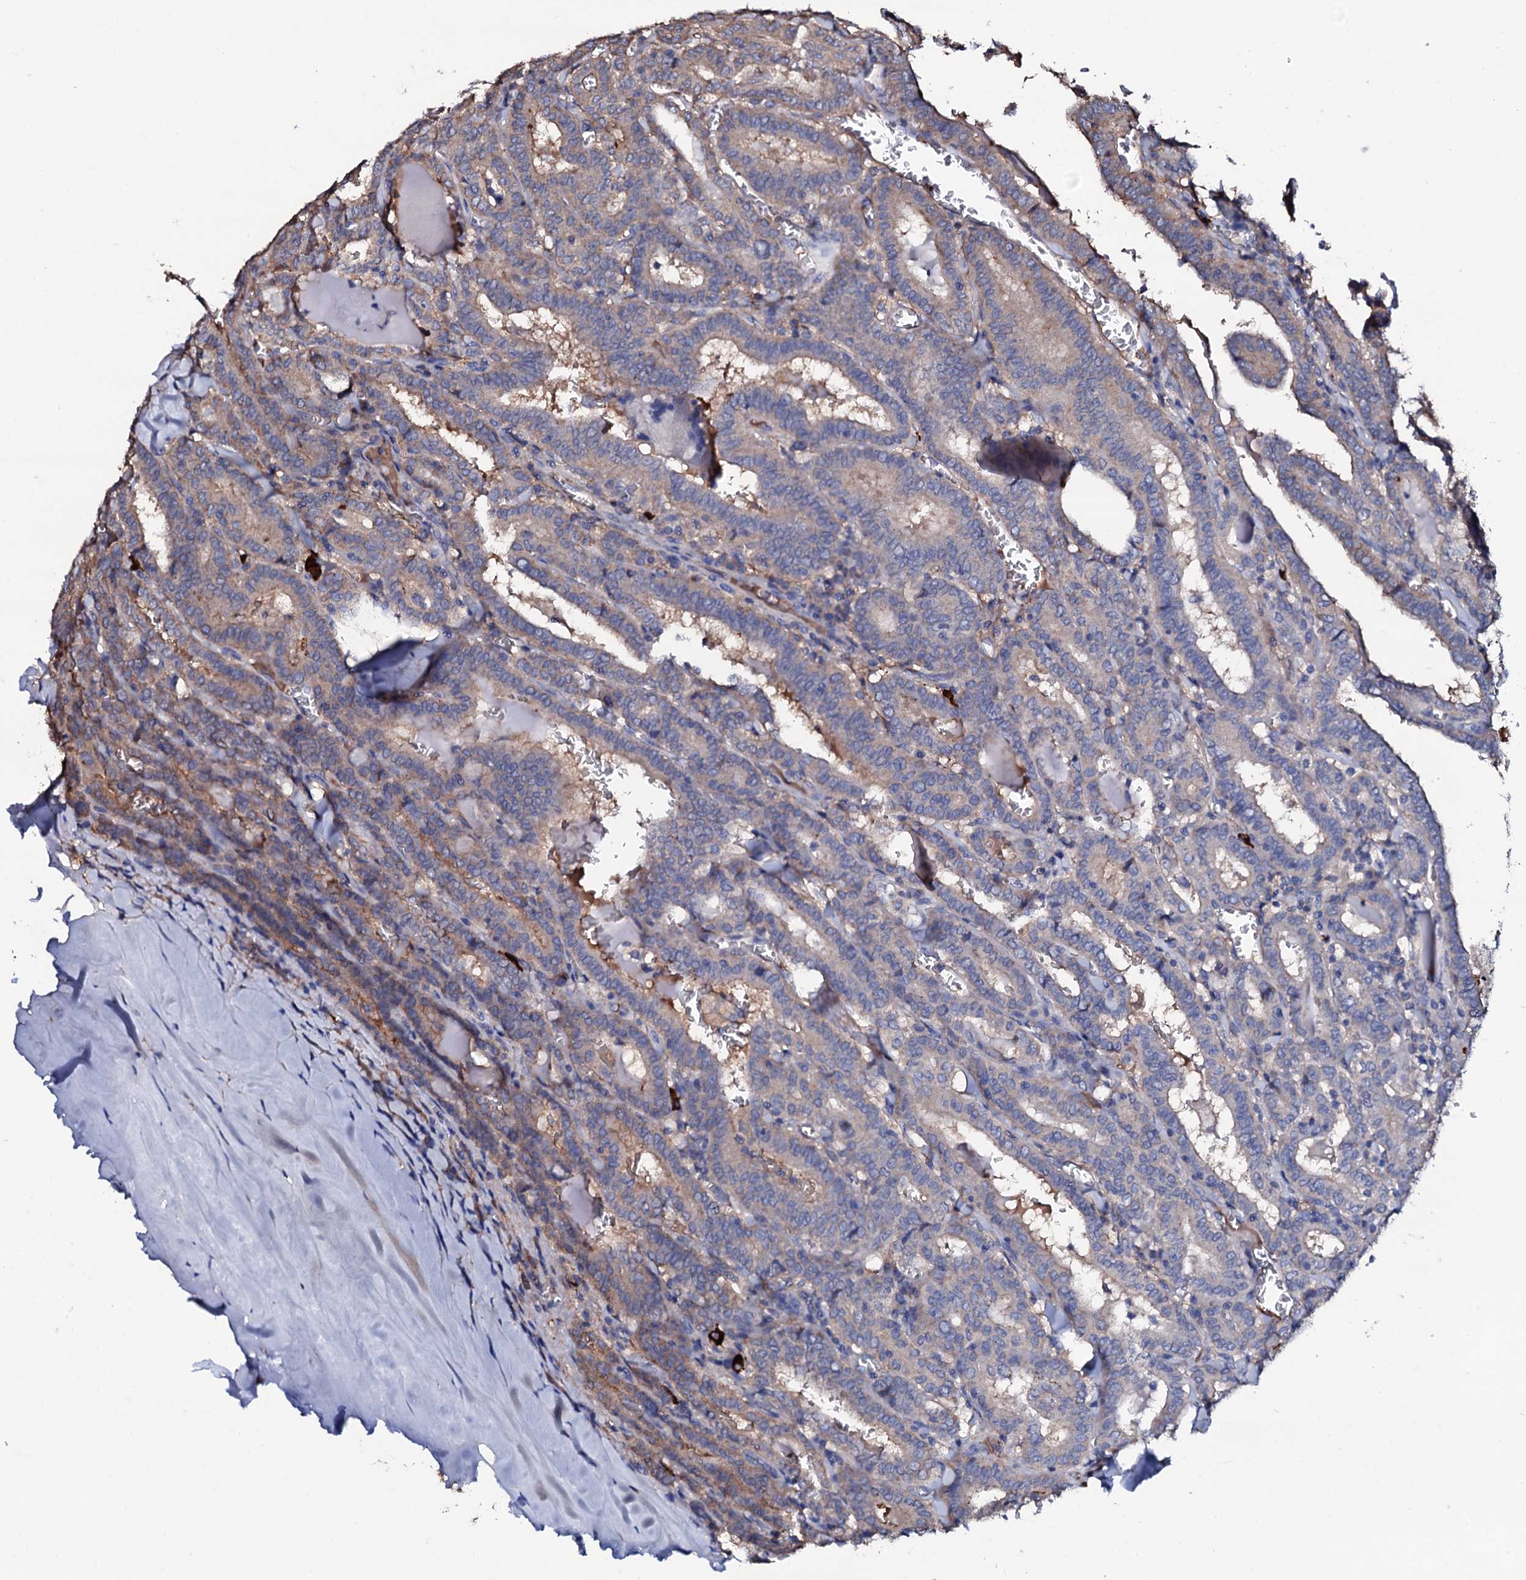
{"staining": {"intensity": "weak", "quantity": "<25%", "location": "cytoplasmic/membranous"}, "tissue": "thyroid cancer", "cell_type": "Tumor cells", "image_type": "cancer", "snomed": [{"axis": "morphology", "description": "Papillary adenocarcinoma, NOS"}, {"axis": "topography", "description": "Thyroid gland"}], "caption": "Immunohistochemical staining of human thyroid cancer demonstrates no significant positivity in tumor cells.", "gene": "TCAF2", "patient": {"sex": "female", "age": 72}}